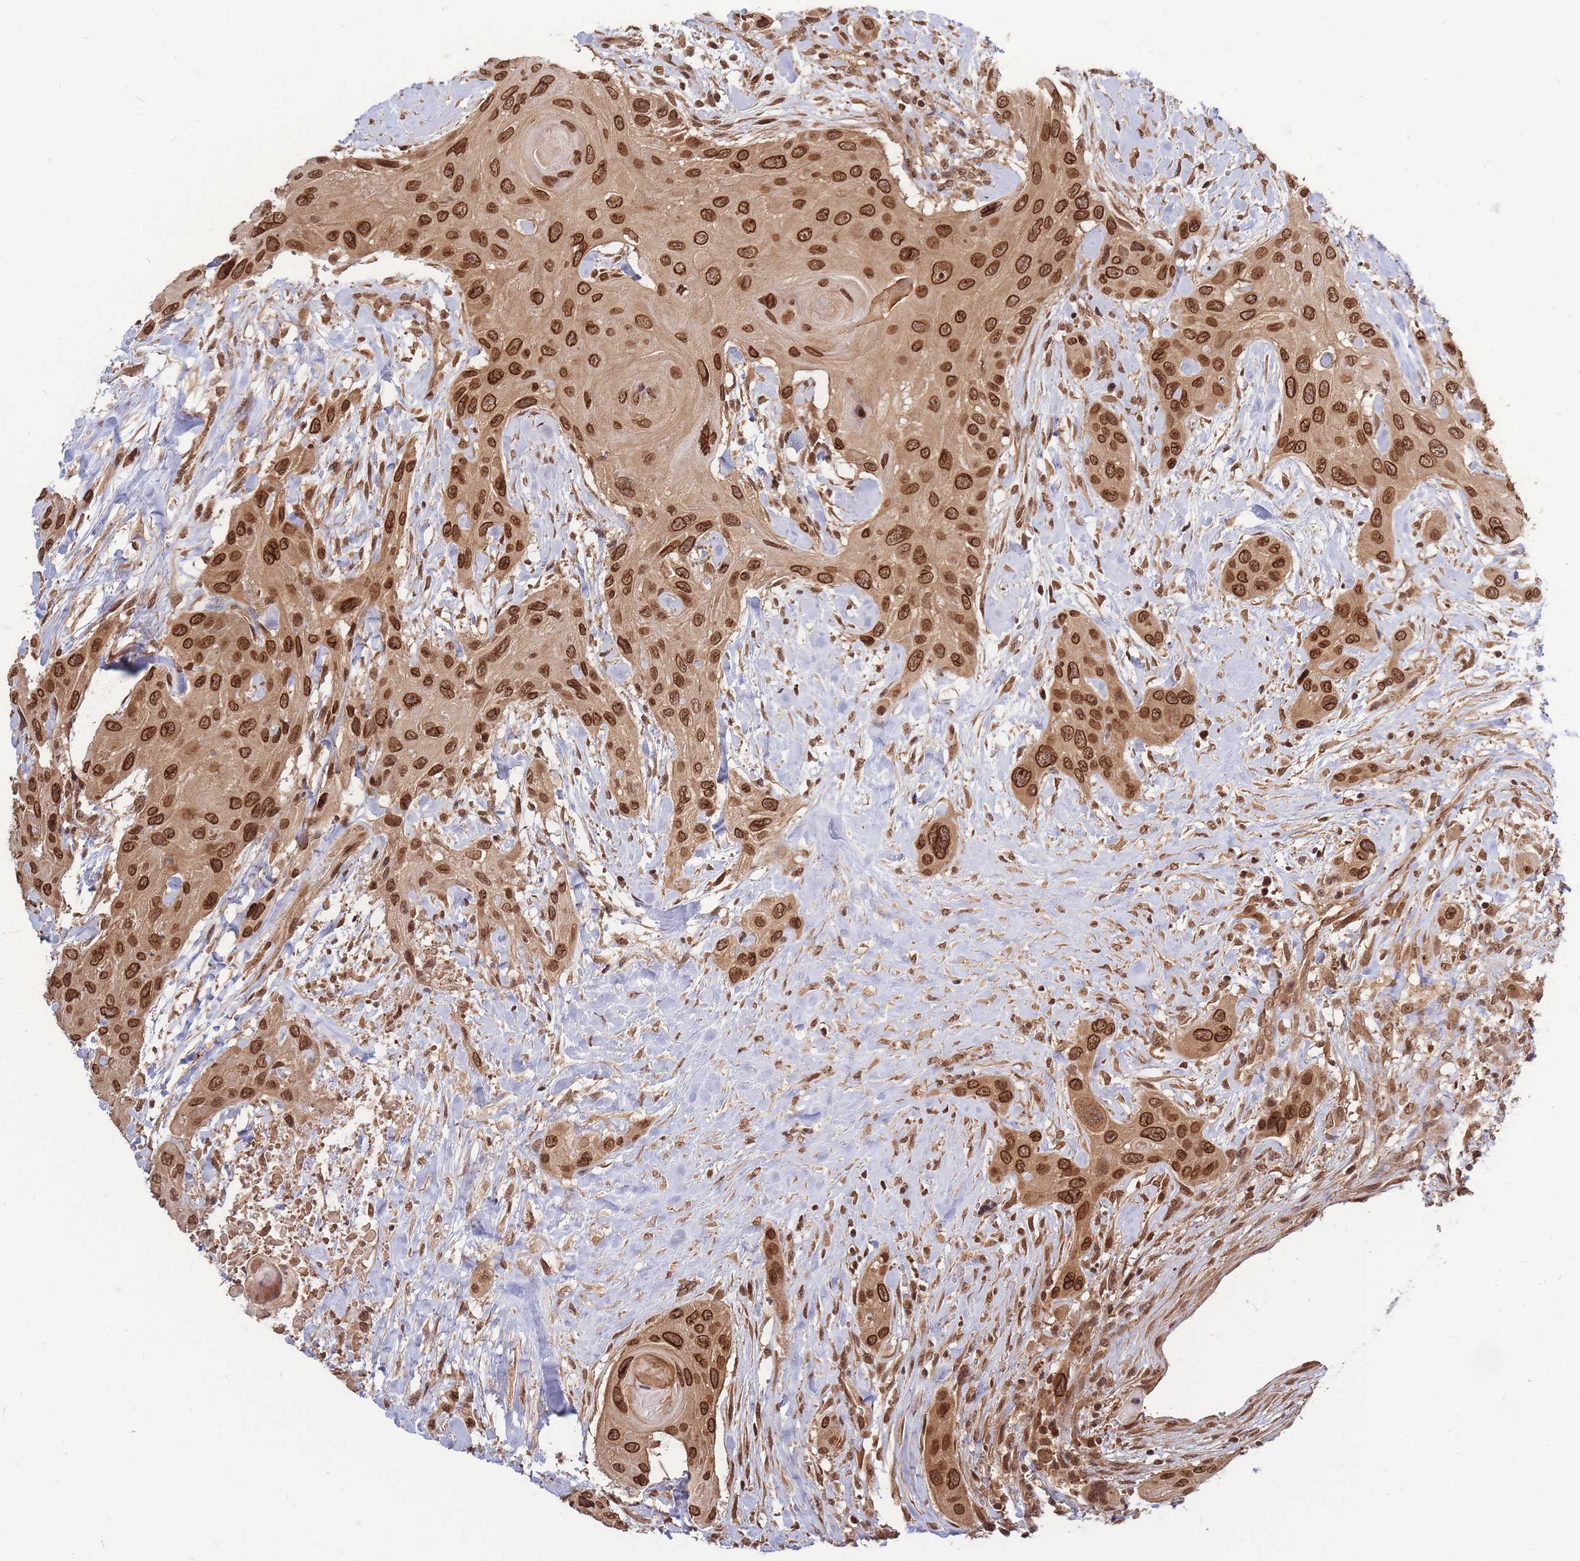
{"staining": {"intensity": "strong", "quantity": ">75%", "location": "cytoplasmic/membranous,nuclear"}, "tissue": "head and neck cancer", "cell_type": "Tumor cells", "image_type": "cancer", "snomed": [{"axis": "morphology", "description": "Squamous cell carcinoma, NOS"}, {"axis": "topography", "description": "Head-Neck"}], "caption": "An image of human head and neck cancer (squamous cell carcinoma) stained for a protein displays strong cytoplasmic/membranous and nuclear brown staining in tumor cells.", "gene": "SRA1", "patient": {"sex": "male", "age": 81}}